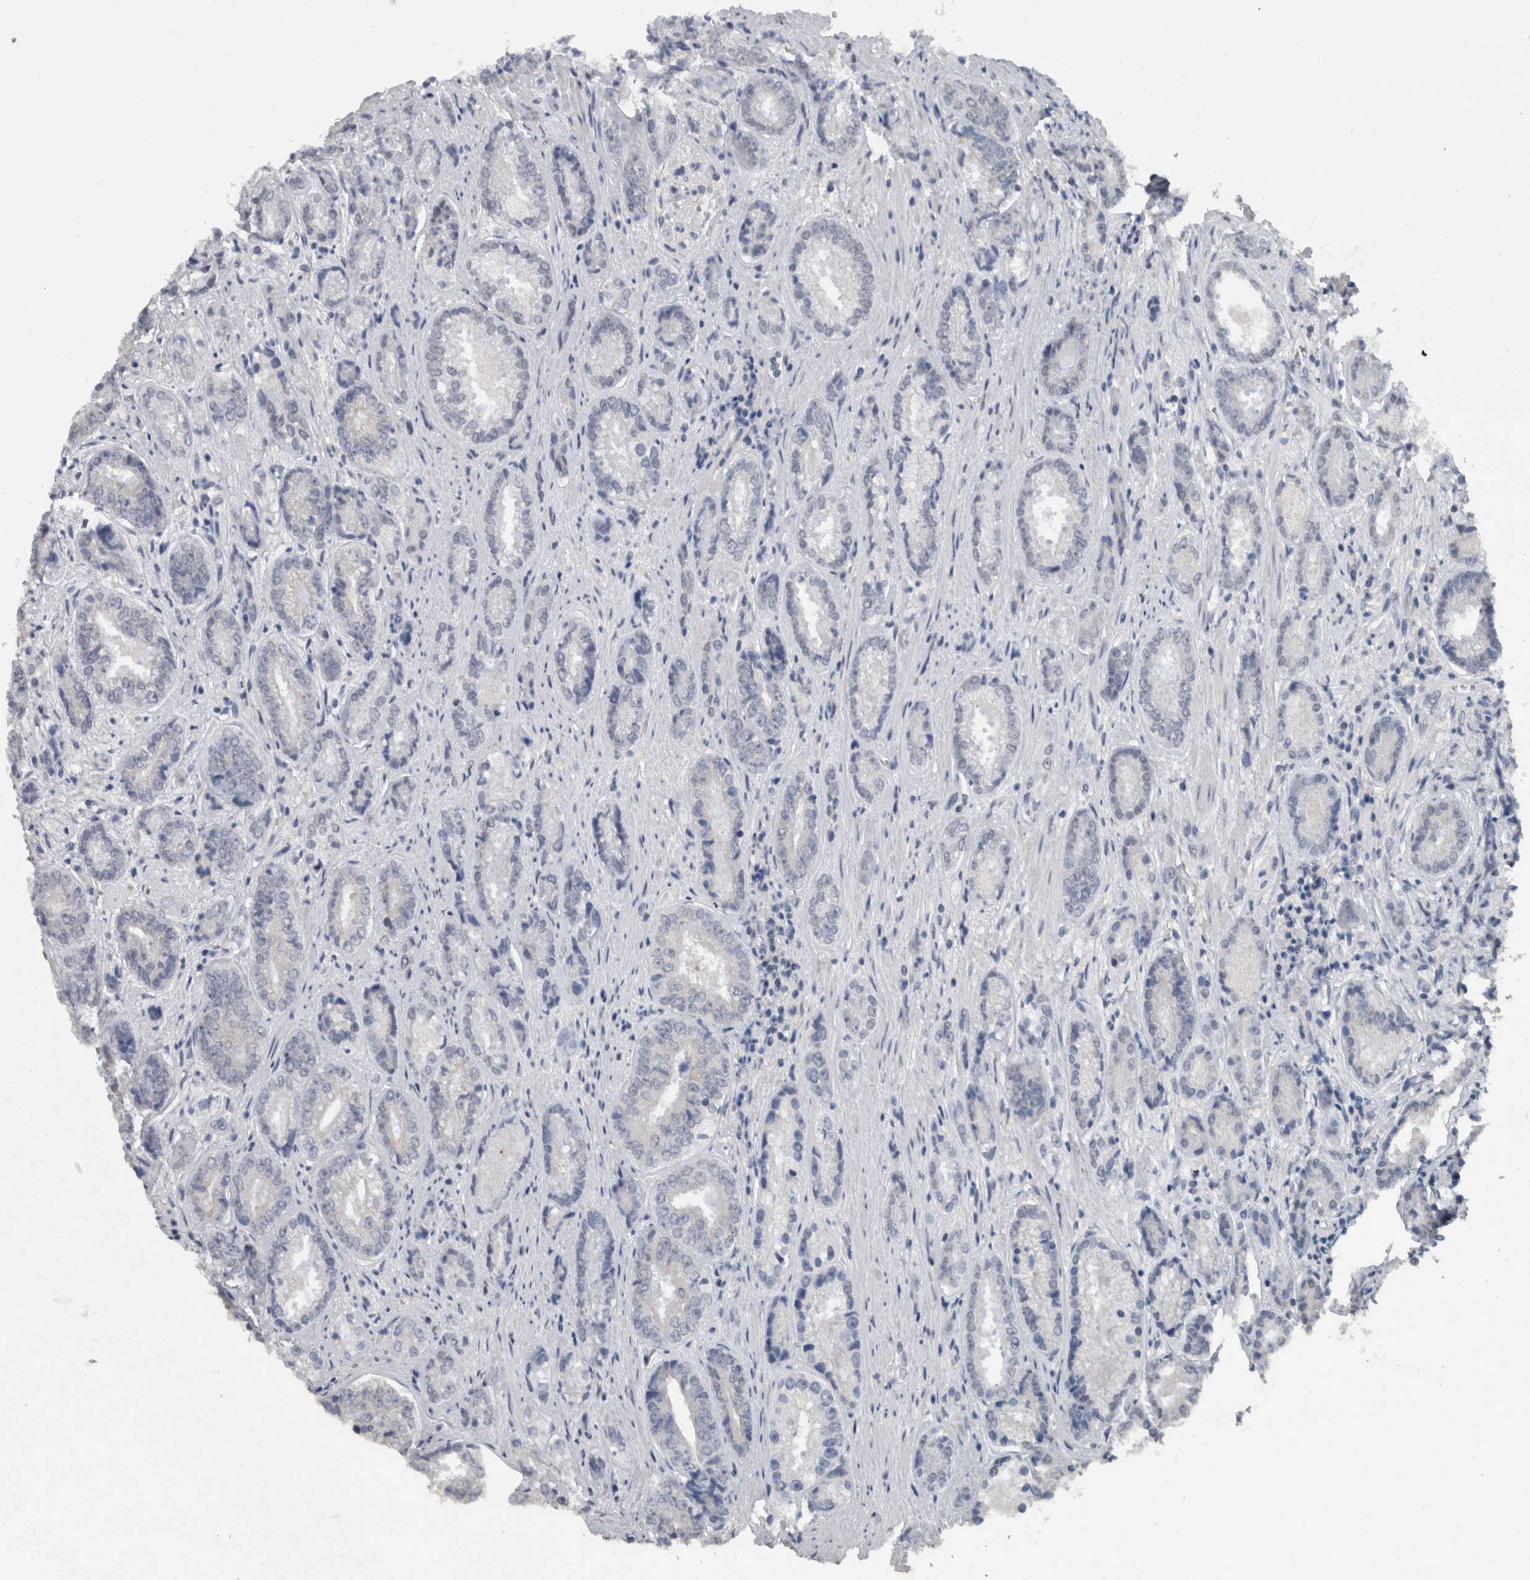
{"staining": {"intensity": "negative", "quantity": "none", "location": "none"}, "tissue": "prostate cancer", "cell_type": "Tumor cells", "image_type": "cancer", "snomed": [{"axis": "morphology", "description": "Adenocarcinoma, High grade"}, {"axis": "topography", "description": "Prostate"}], "caption": "A high-resolution photomicrograph shows immunohistochemistry staining of prostate cancer, which exhibits no significant expression in tumor cells.", "gene": "ZBTB21", "patient": {"sex": "male", "age": 61}}